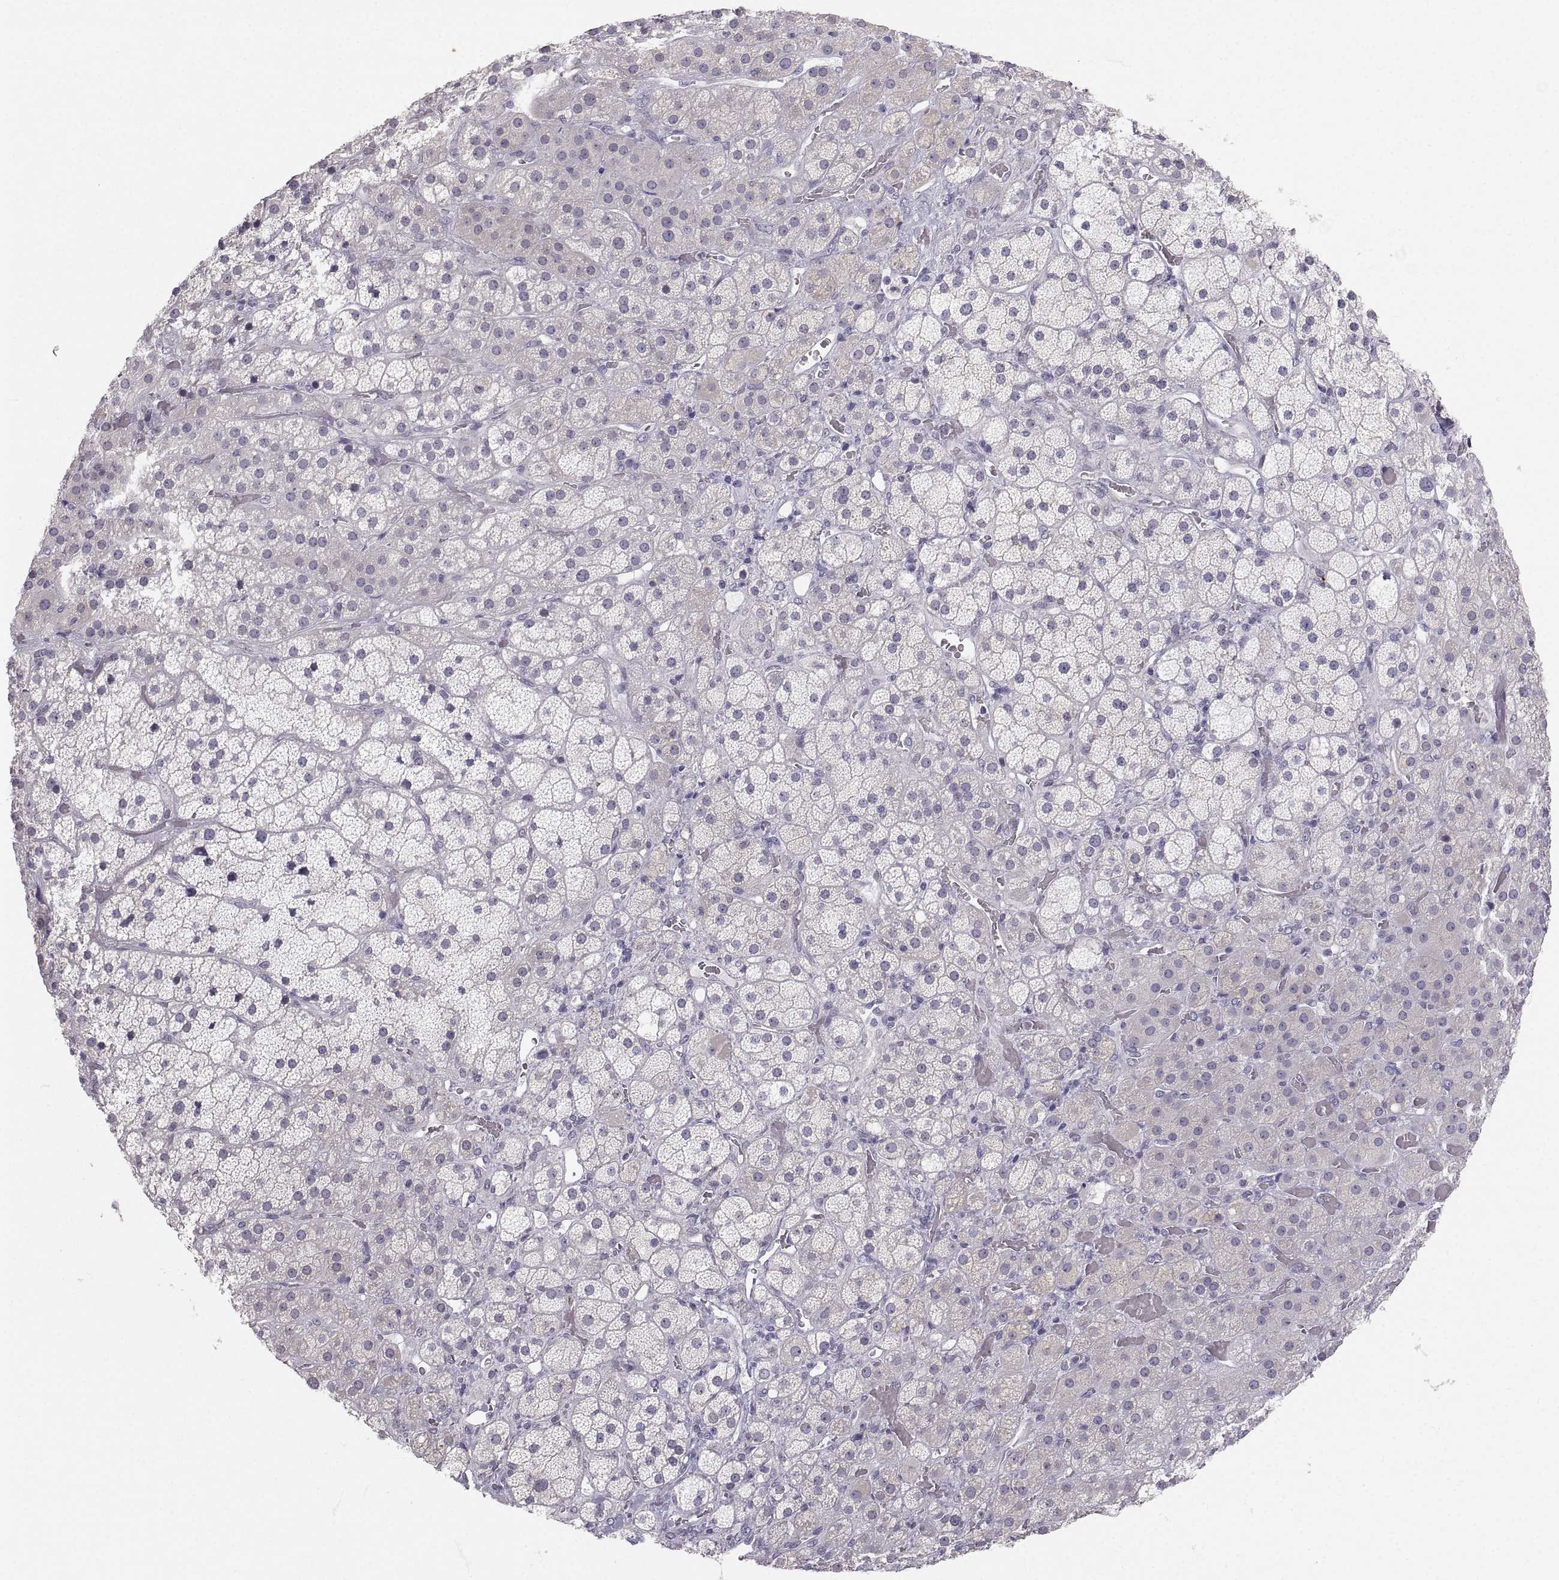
{"staining": {"intensity": "negative", "quantity": "none", "location": "none"}, "tissue": "adrenal gland", "cell_type": "Glandular cells", "image_type": "normal", "snomed": [{"axis": "morphology", "description": "Normal tissue, NOS"}, {"axis": "topography", "description": "Adrenal gland"}], "caption": "A high-resolution photomicrograph shows IHC staining of benign adrenal gland, which exhibits no significant positivity in glandular cells. The staining was performed using DAB to visualize the protein expression in brown, while the nuclei were stained in blue with hematoxylin (Magnification: 20x).", "gene": "ZNF185", "patient": {"sex": "male", "age": 57}}